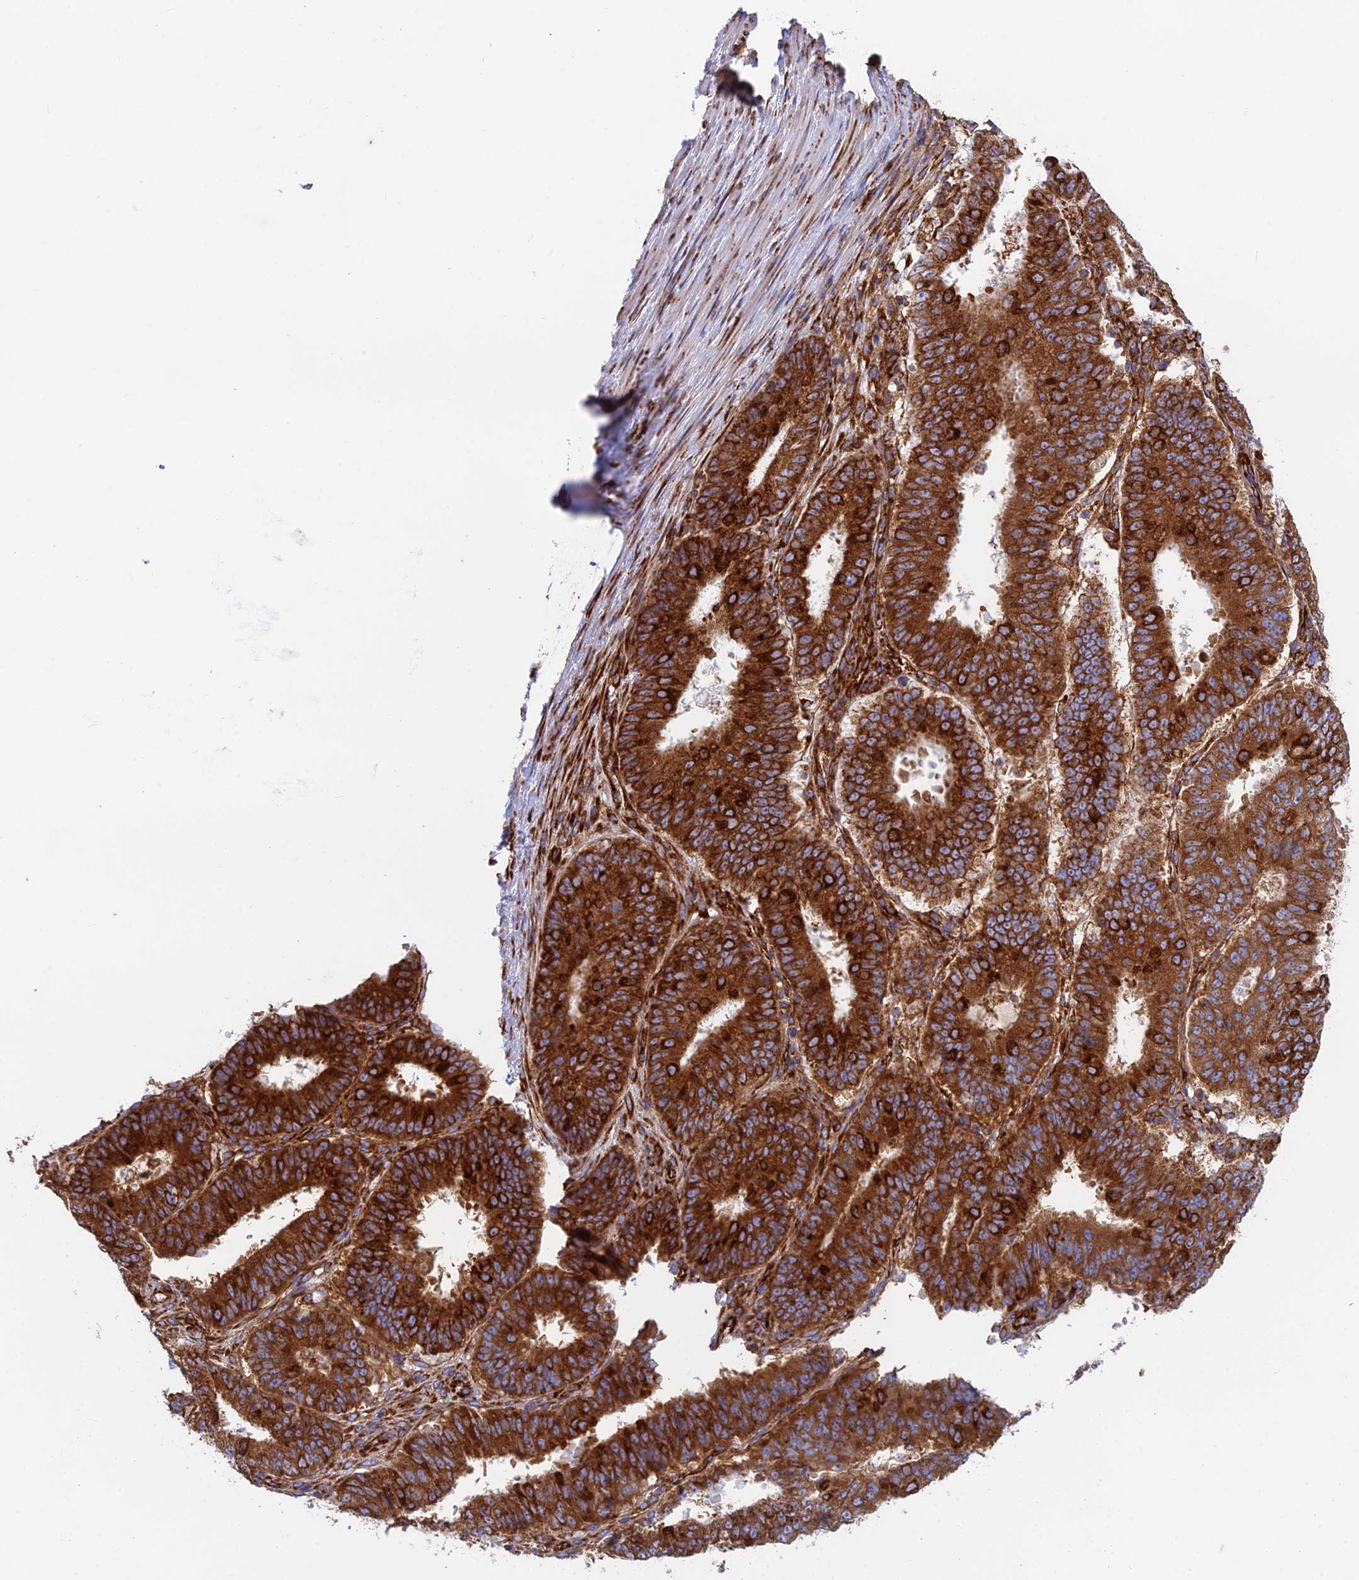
{"staining": {"intensity": "strong", "quantity": ">75%", "location": "cytoplasmic/membranous"}, "tissue": "ovarian cancer", "cell_type": "Tumor cells", "image_type": "cancer", "snomed": [{"axis": "morphology", "description": "Carcinoma, endometroid"}, {"axis": "topography", "description": "Appendix"}, {"axis": "topography", "description": "Ovary"}], "caption": "This image shows IHC staining of ovarian cancer (endometroid carcinoma), with high strong cytoplasmic/membranous expression in approximately >75% of tumor cells.", "gene": "CCDC69", "patient": {"sex": "female", "age": 42}}